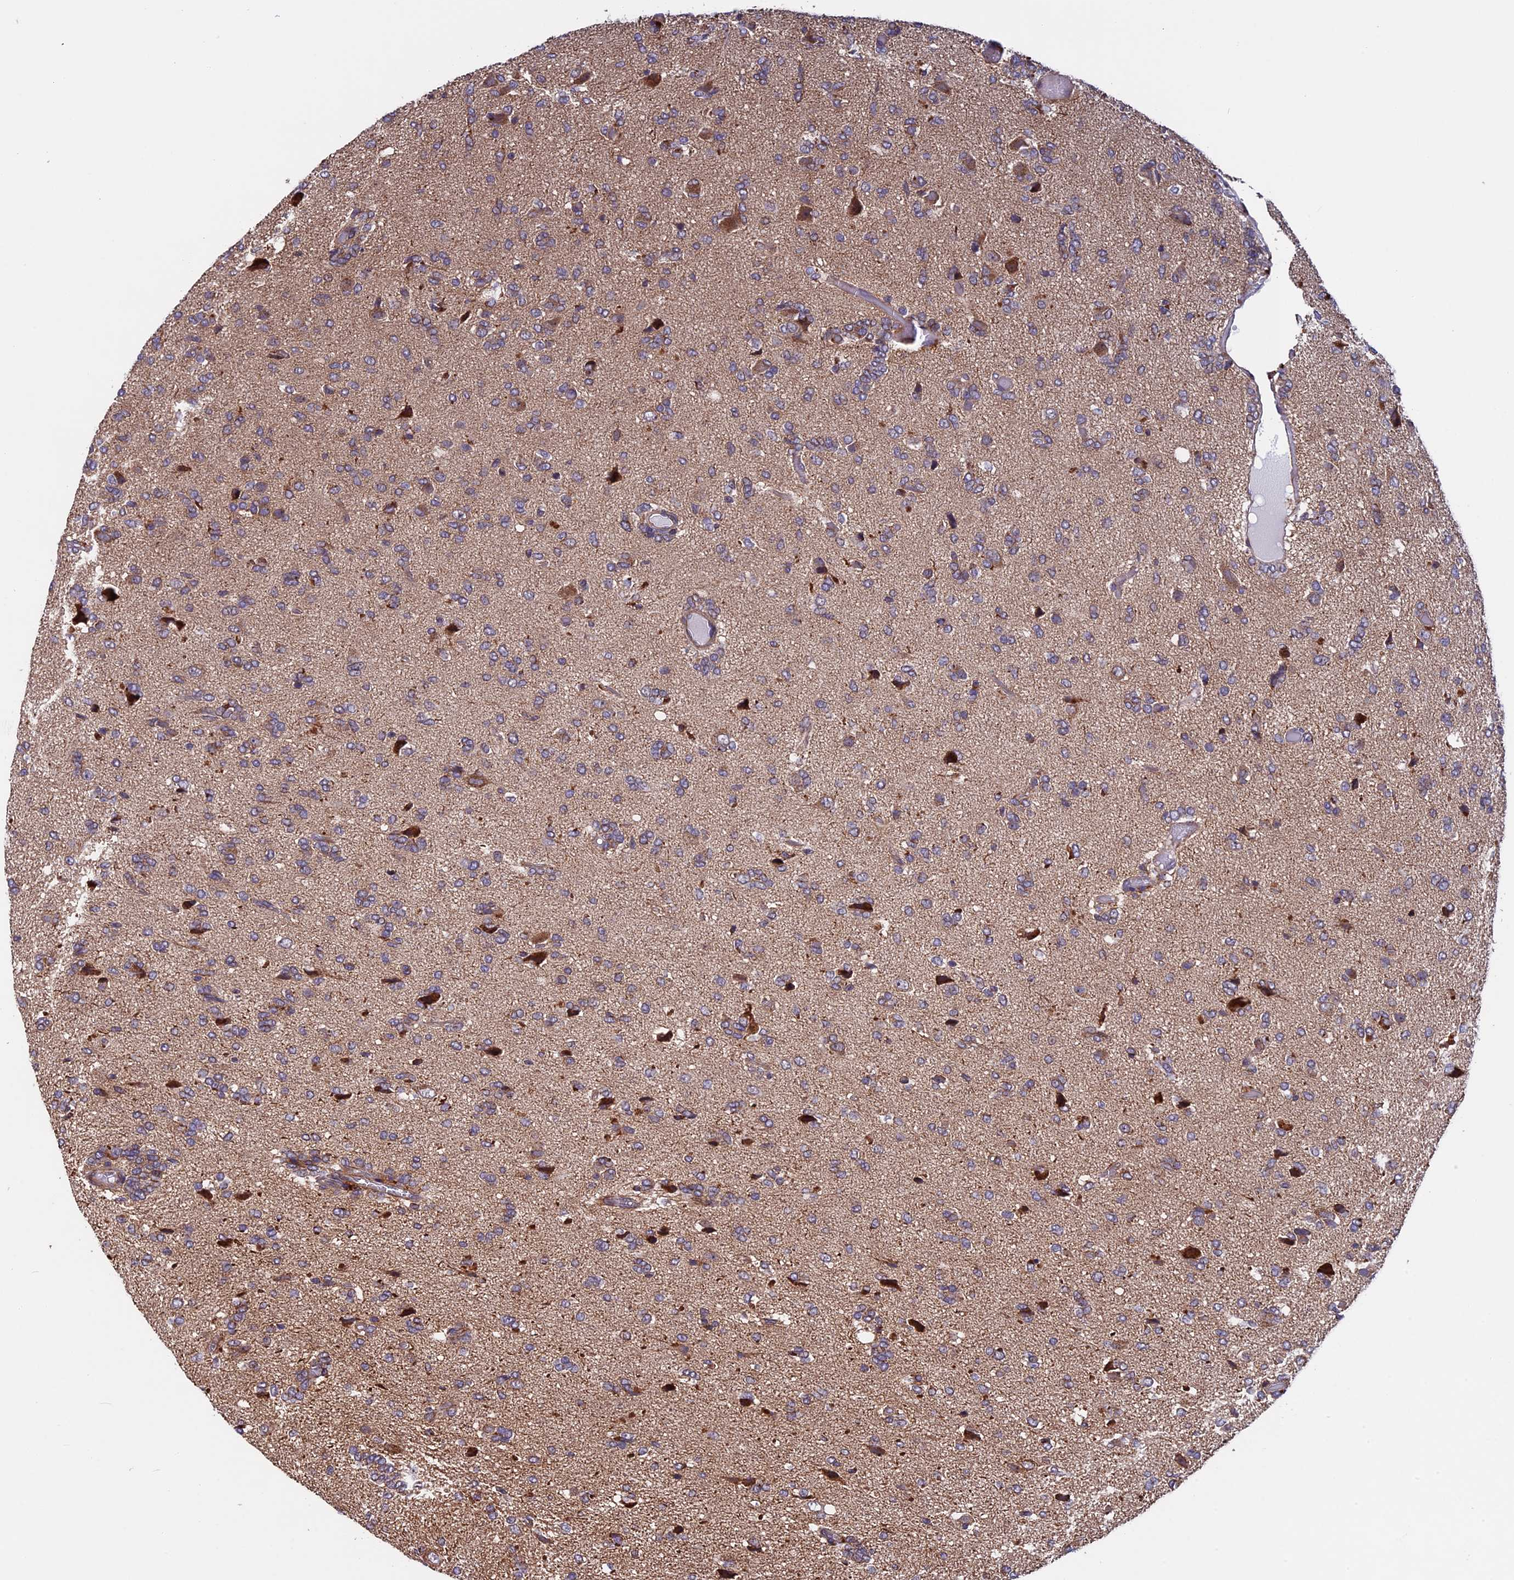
{"staining": {"intensity": "weak", "quantity": "<25%", "location": "cytoplasmic/membranous"}, "tissue": "glioma", "cell_type": "Tumor cells", "image_type": "cancer", "snomed": [{"axis": "morphology", "description": "Glioma, malignant, High grade"}, {"axis": "topography", "description": "Brain"}], "caption": "This is an immunohistochemistry (IHC) image of human glioma. There is no expression in tumor cells.", "gene": "RNF17", "patient": {"sex": "female", "age": 59}}